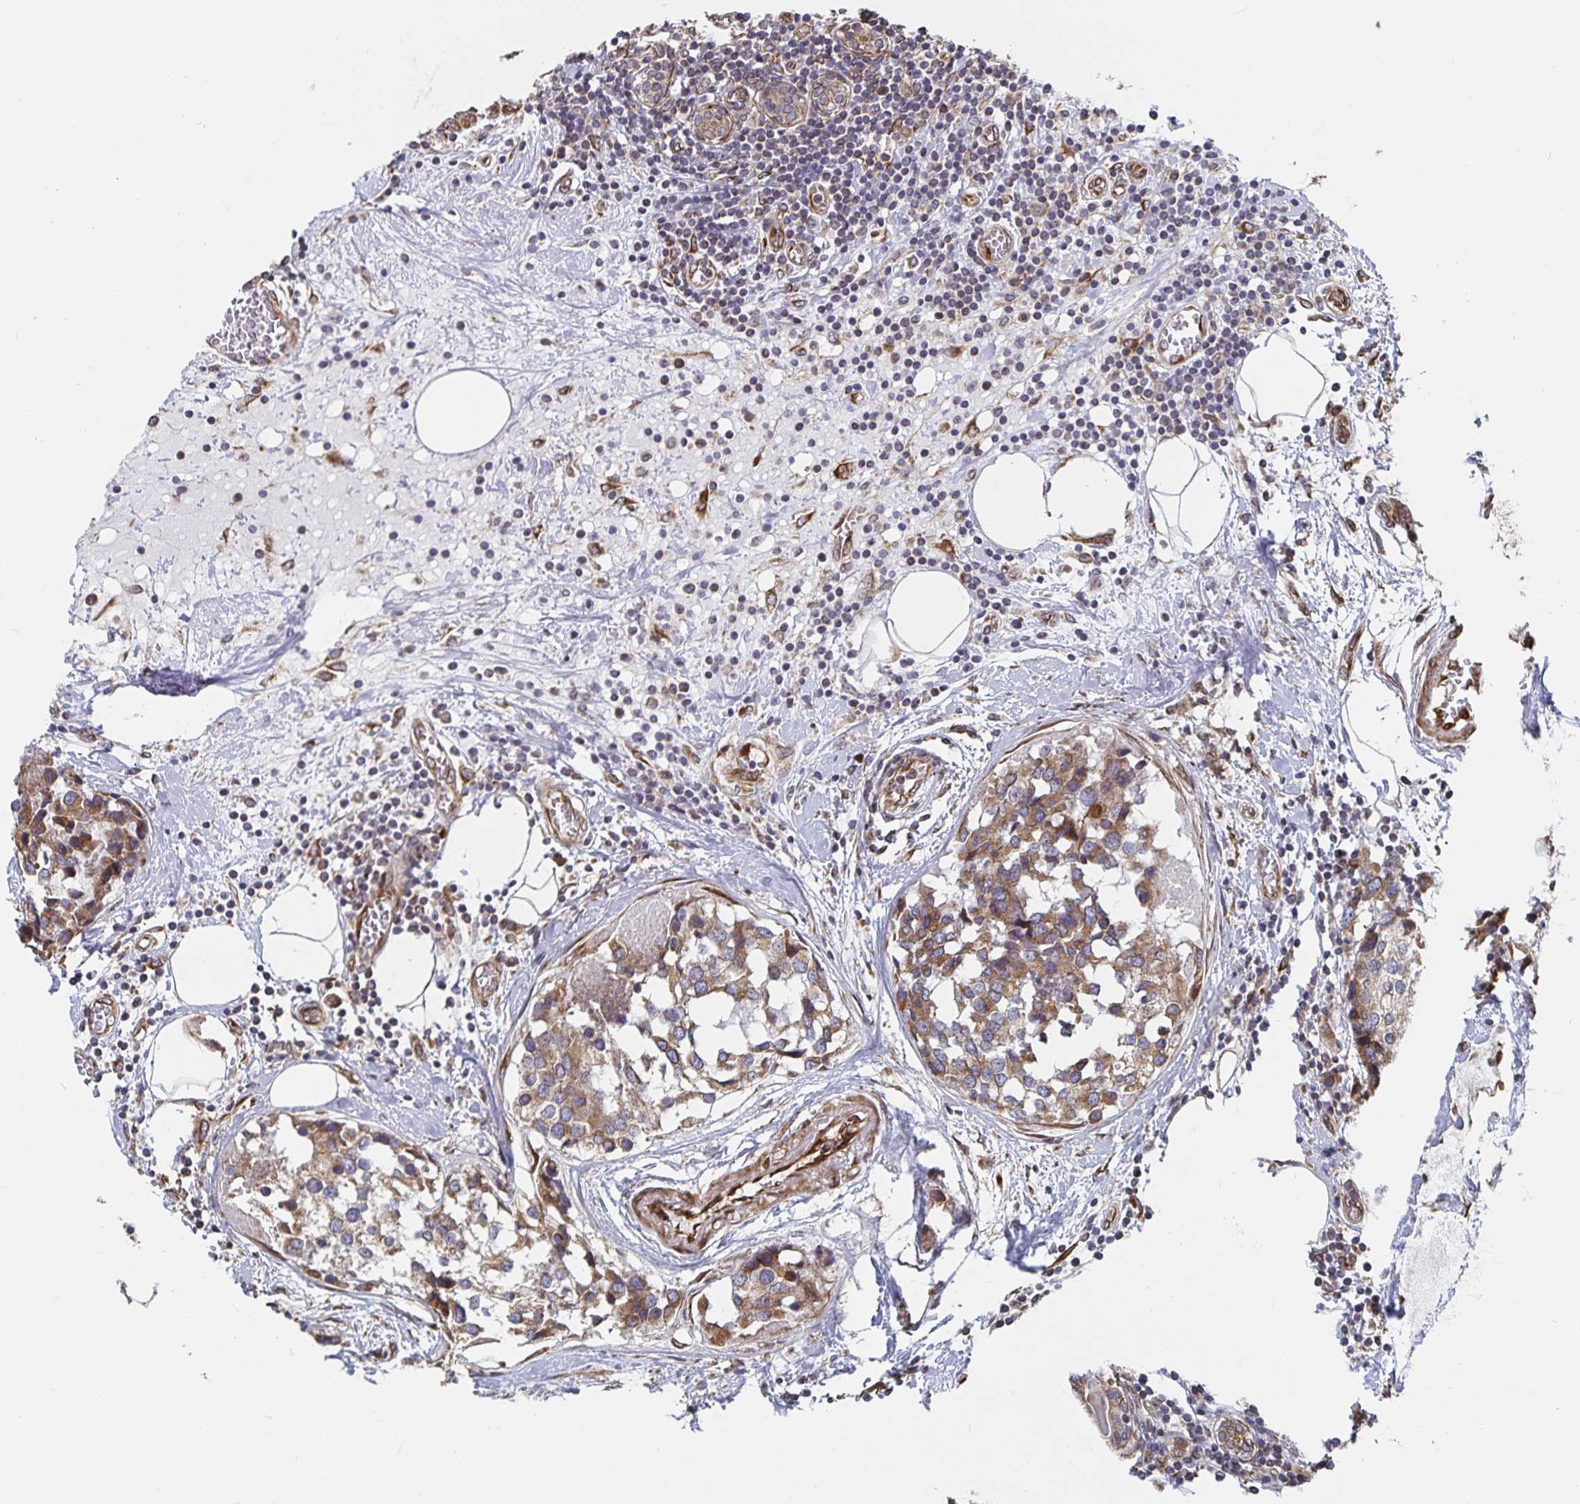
{"staining": {"intensity": "moderate", "quantity": ">75%", "location": "cytoplasmic/membranous"}, "tissue": "breast cancer", "cell_type": "Tumor cells", "image_type": "cancer", "snomed": [{"axis": "morphology", "description": "Lobular carcinoma"}, {"axis": "topography", "description": "Breast"}], "caption": "Breast cancer stained for a protein (brown) shows moderate cytoplasmic/membranous positive staining in approximately >75% of tumor cells.", "gene": "BCAP29", "patient": {"sex": "female", "age": 59}}